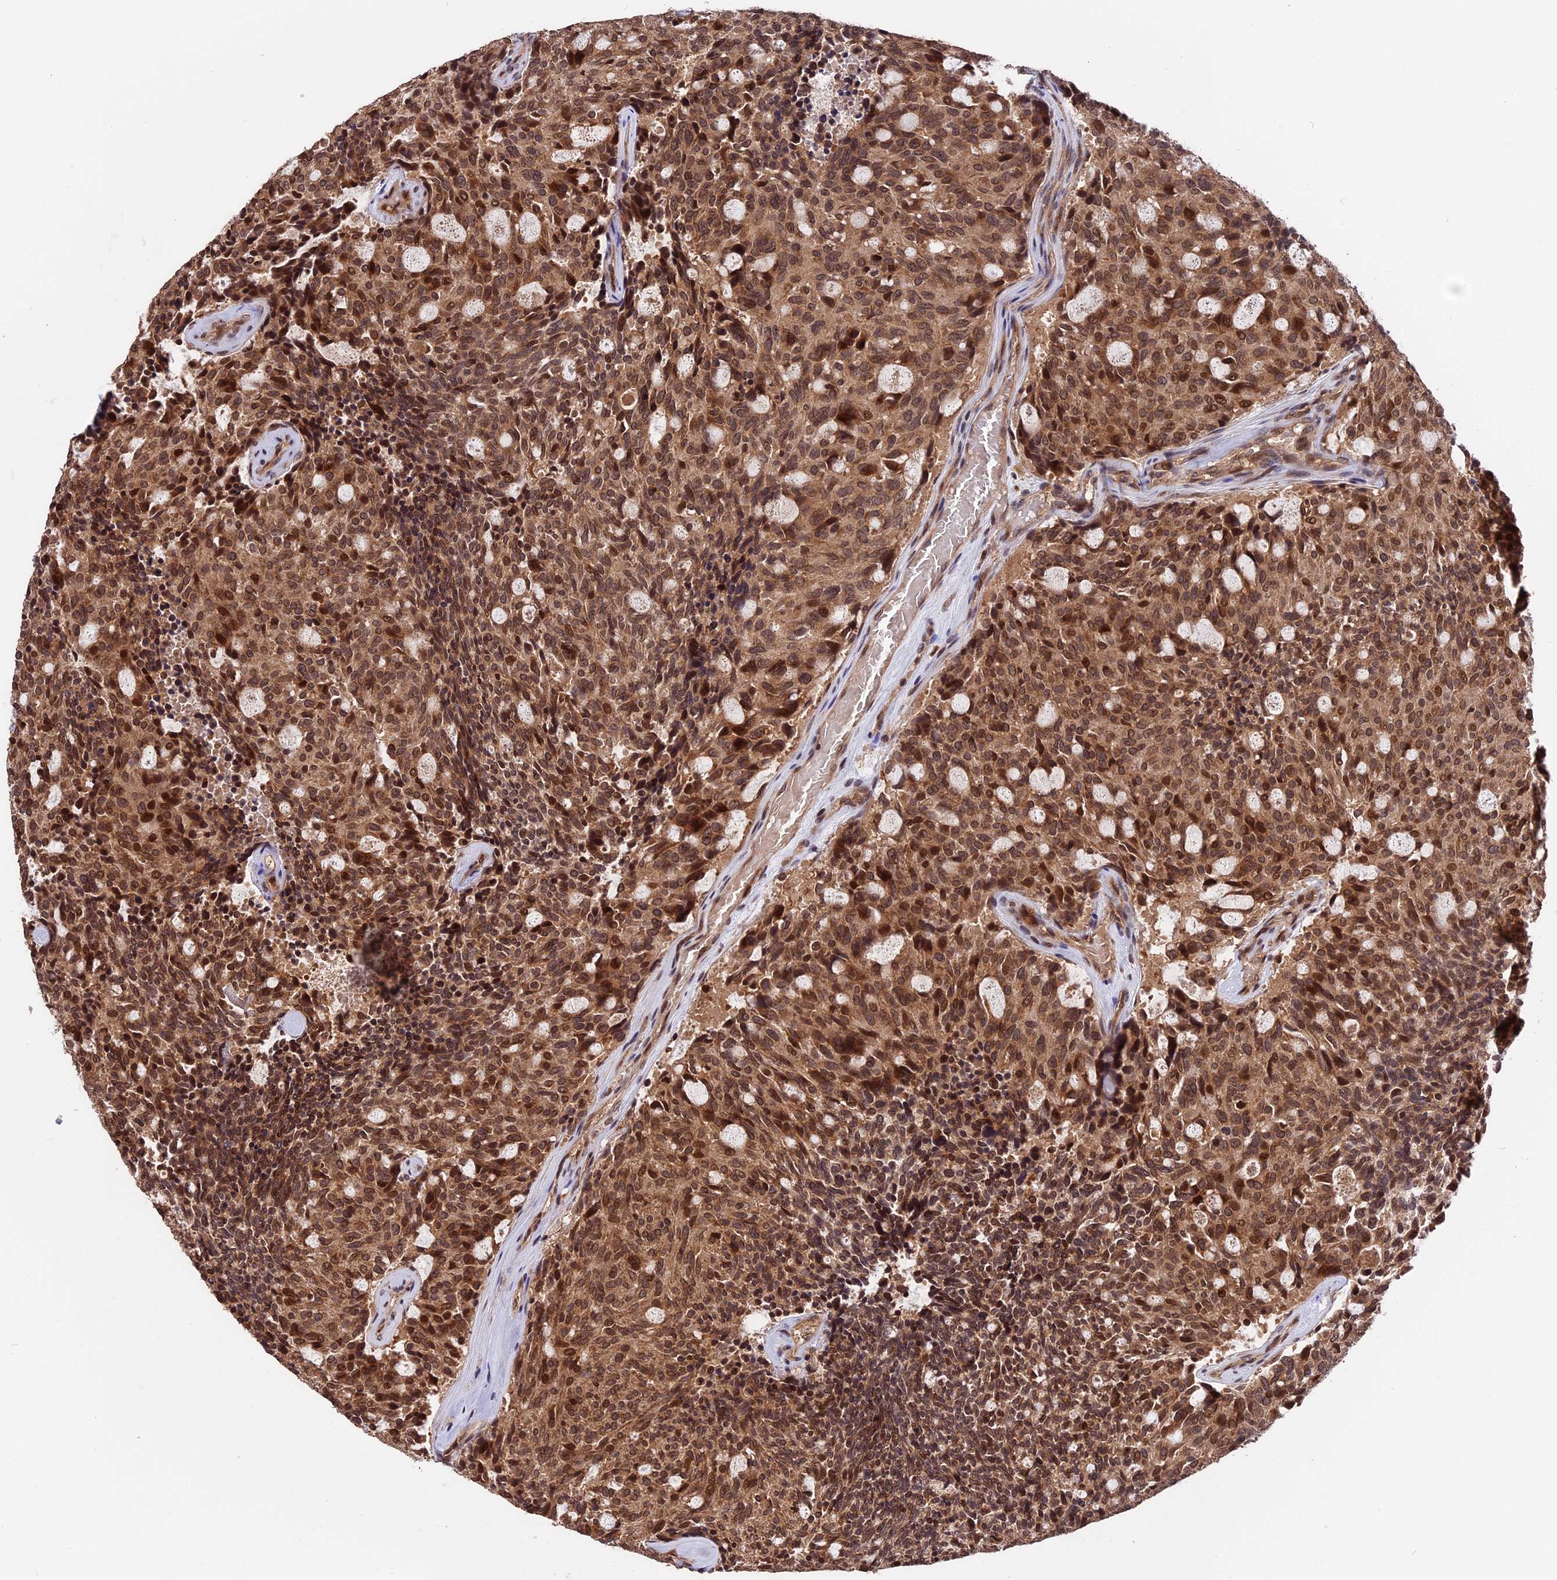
{"staining": {"intensity": "moderate", "quantity": ">75%", "location": "cytoplasmic/membranous,nuclear"}, "tissue": "carcinoid", "cell_type": "Tumor cells", "image_type": "cancer", "snomed": [{"axis": "morphology", "description": "Carcinoid, malignant, NOS"}, {"axis": "topography", "description": "Pancreas"}], "caption": "IHC image of neoplastic tissue: human carcinoid stained using immunohistochemistry (IHC) shows medium levels of moderate protein expression localized specifically in the cytoplasmic/membranous and nuclear of tumor cells, appearing as a cytoplasmic/membranous and nuclear brown color.", "gene": "ESCO1", "patient": {"sex": "female", "age": 54}}